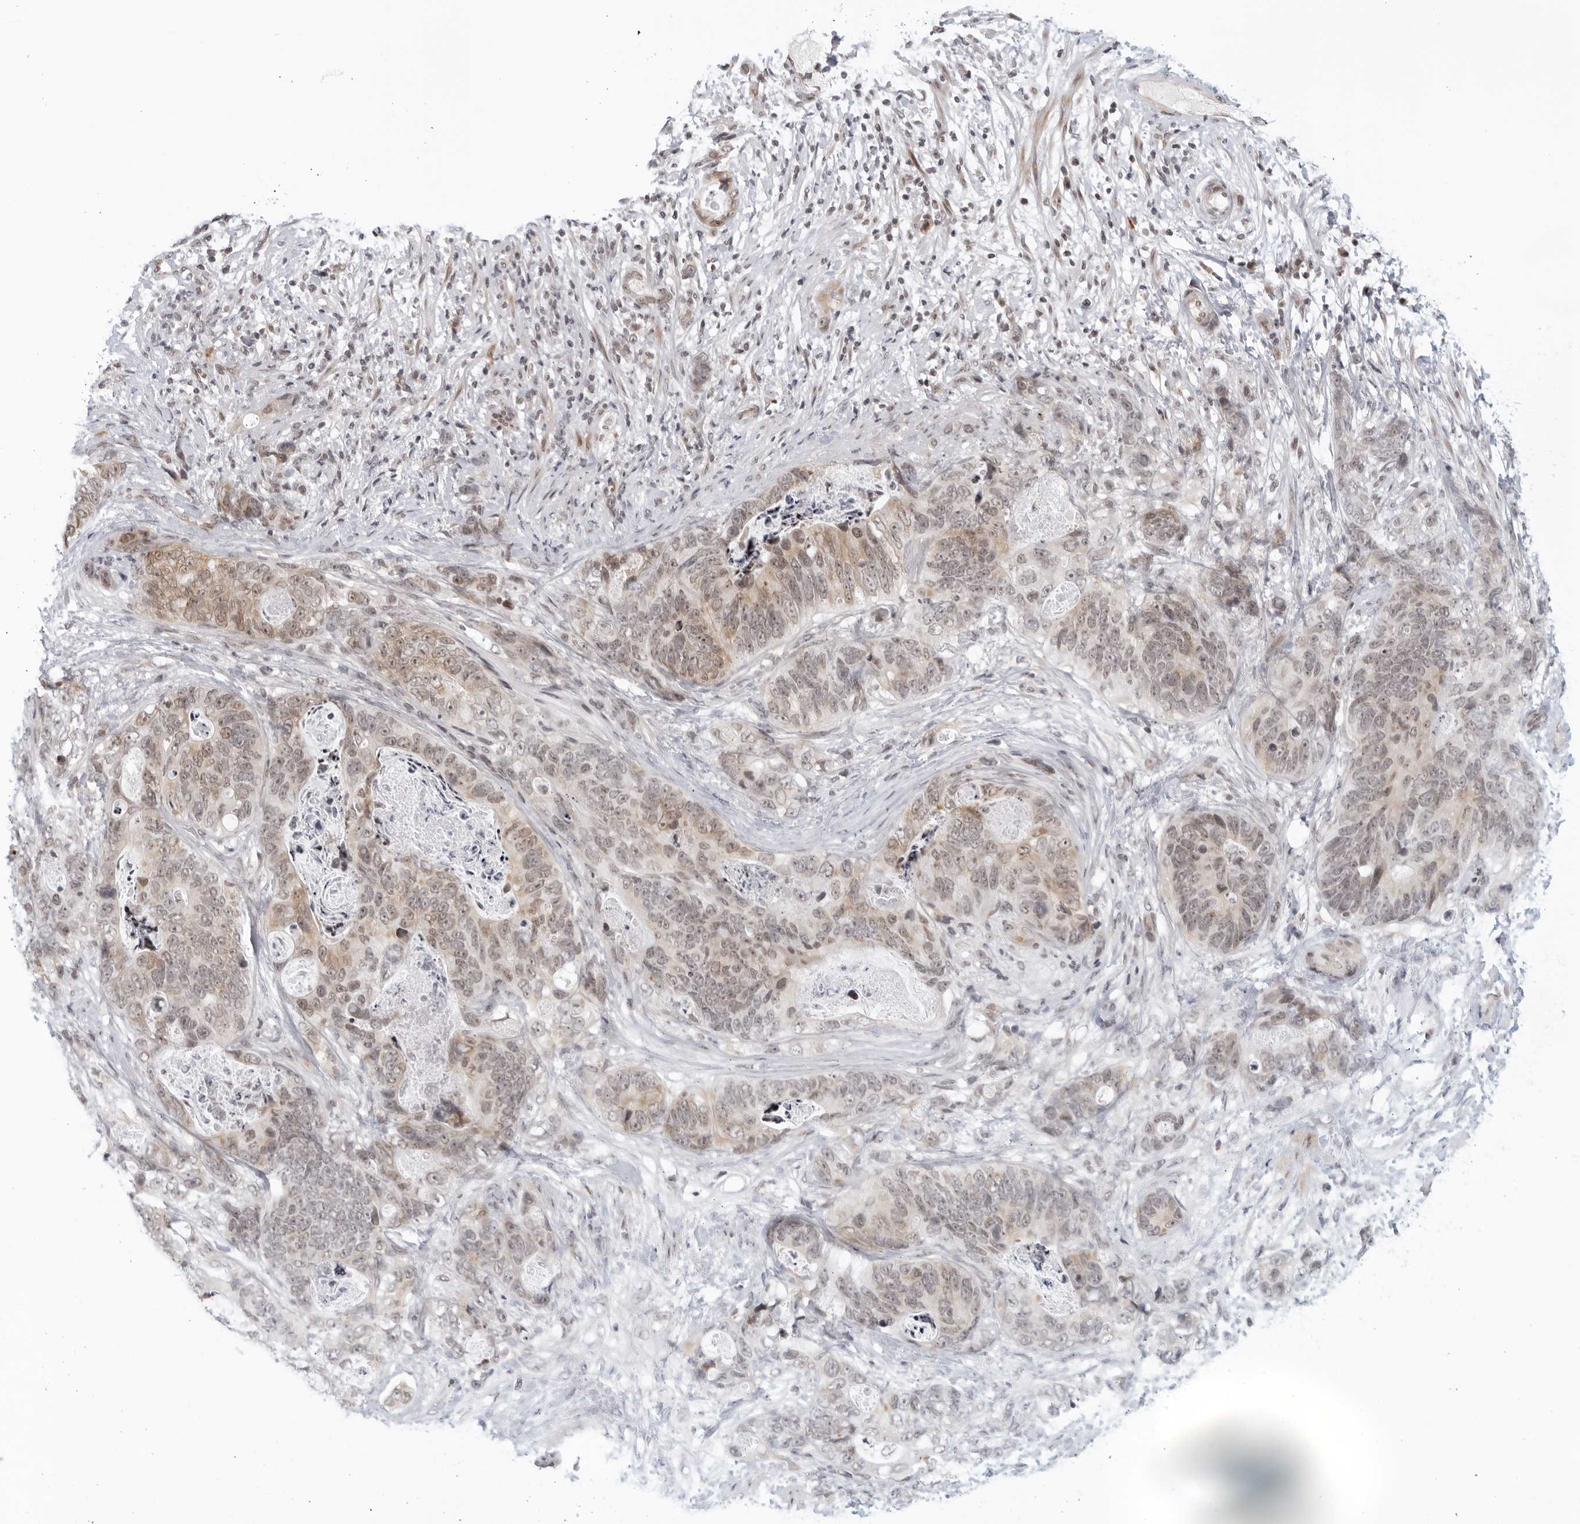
{"staining": {"intensity": "weak", "quantity": "<25%", "location": "cytoplasmic/membranous,nuclear"}, "tissue": "stomach cancer", "cell_type": "Tumor cells", "image_type": "cancer", "snomed": [{"axis": "morphology", "description": "Normal tissue, NOS"}, {"axis": "morphology", "description": "Adenocarcinoma, NOS"}, {"axis": "topography", "description": "Stomach"}], "caption": "IHC photomicrograph of neoplastic tissue: stomach cancer (adenocarcinoma) stained with DAB exhibits no significant protein positivity in tumor cells. (Brightfield microscopy of DAB immunohistochemistry at high magnification).", "gene": "RAB11FIP3", "patient": {"sex": "female", "age": 89}}